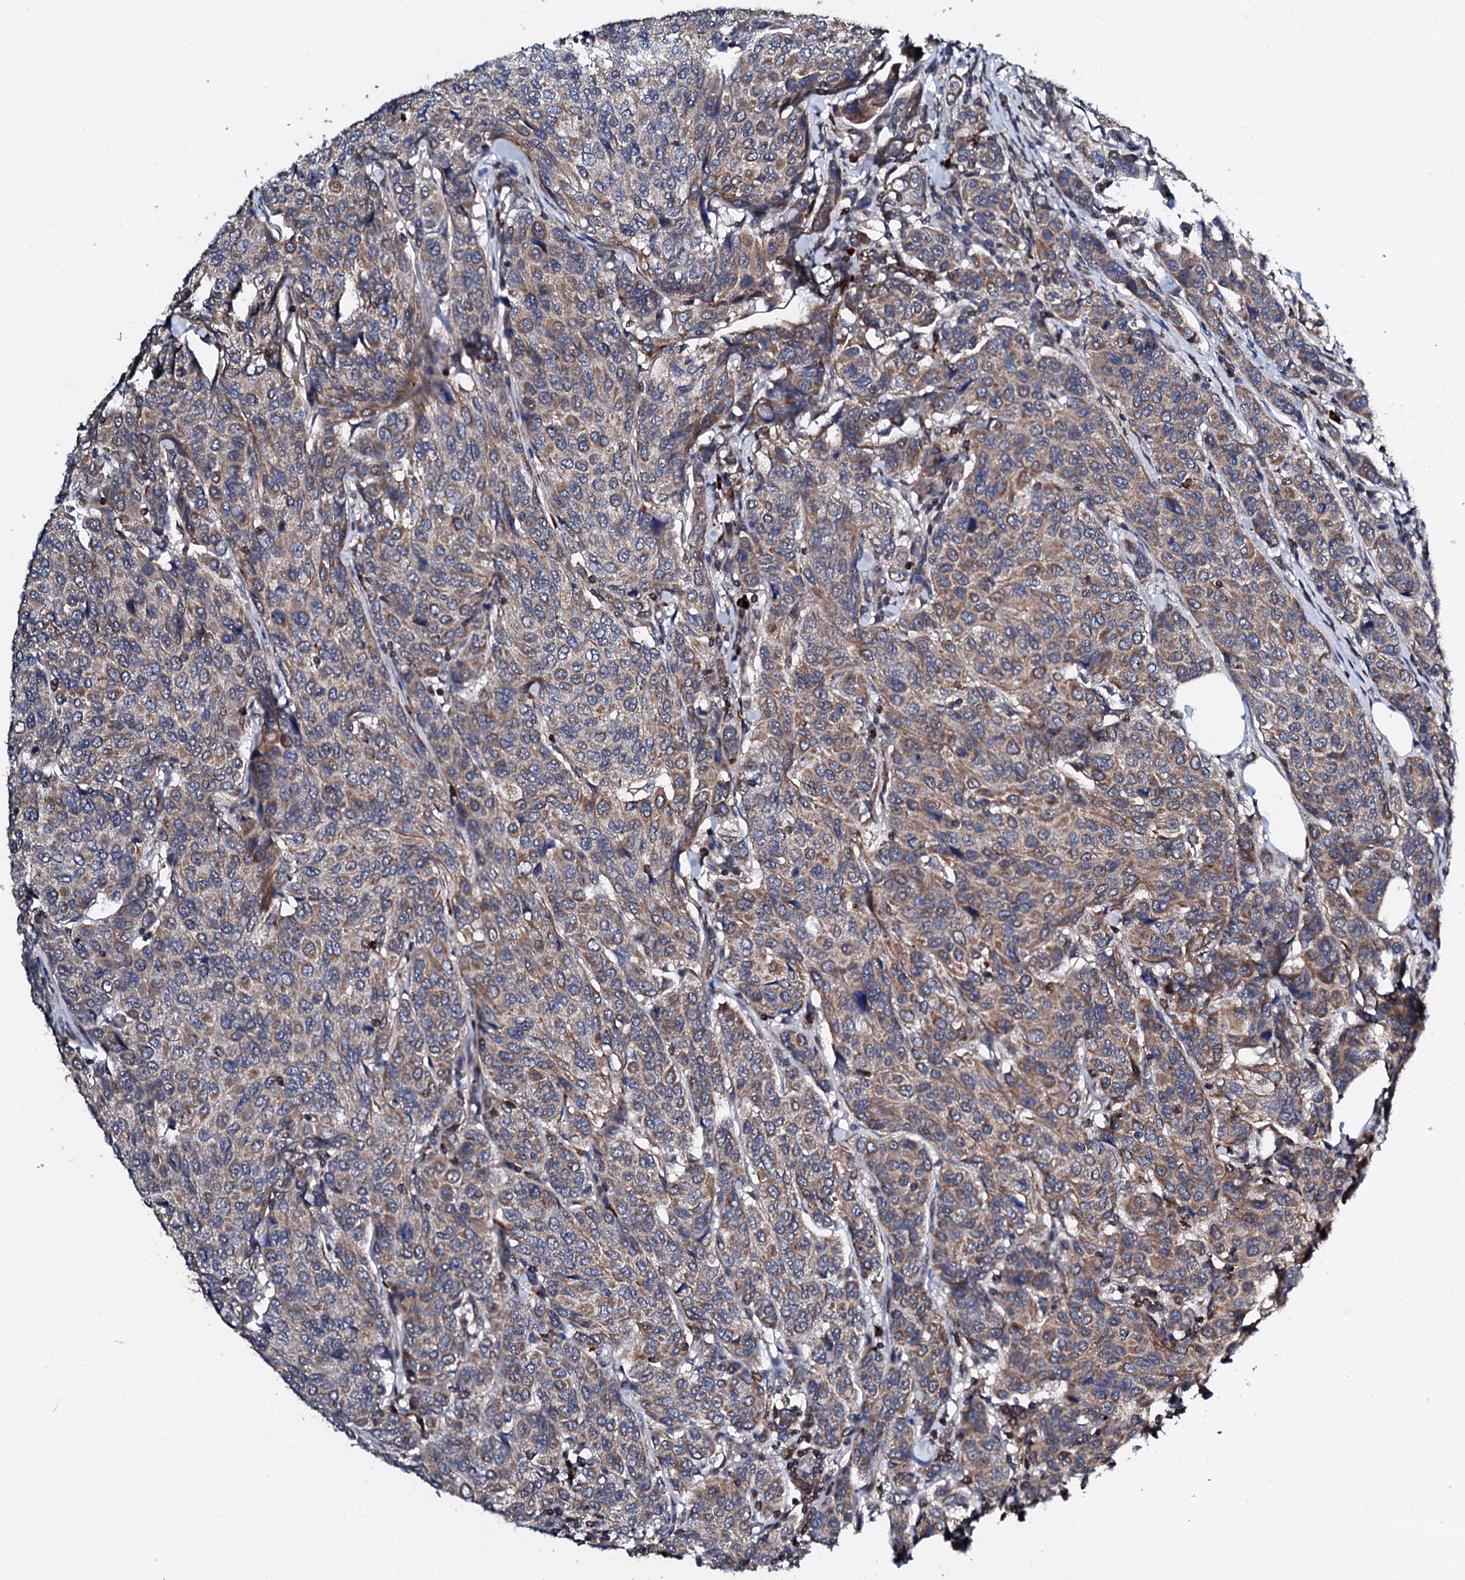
{"staining": {"intensity": "moderate", "quantity": "25%-75%", "location": "cytoplasmic/membranous"}, "tissue": "breast cancer", "cell_type": "Tumor cells", "image_type": "cancer", "snomed": [{"axis": "morphology", "description": "Duct carcinoma"}, {"axis": "topography", "description": "Breast"}], "caption": "Breast cancer (intraductal carcinoma) stained with immunohistochemistry shows moderate cytoplasmic/membranous staining in about 25%-75% of tumor cells.", "gene": "COG4", "patient": {"sex": "female", "age": 55}}